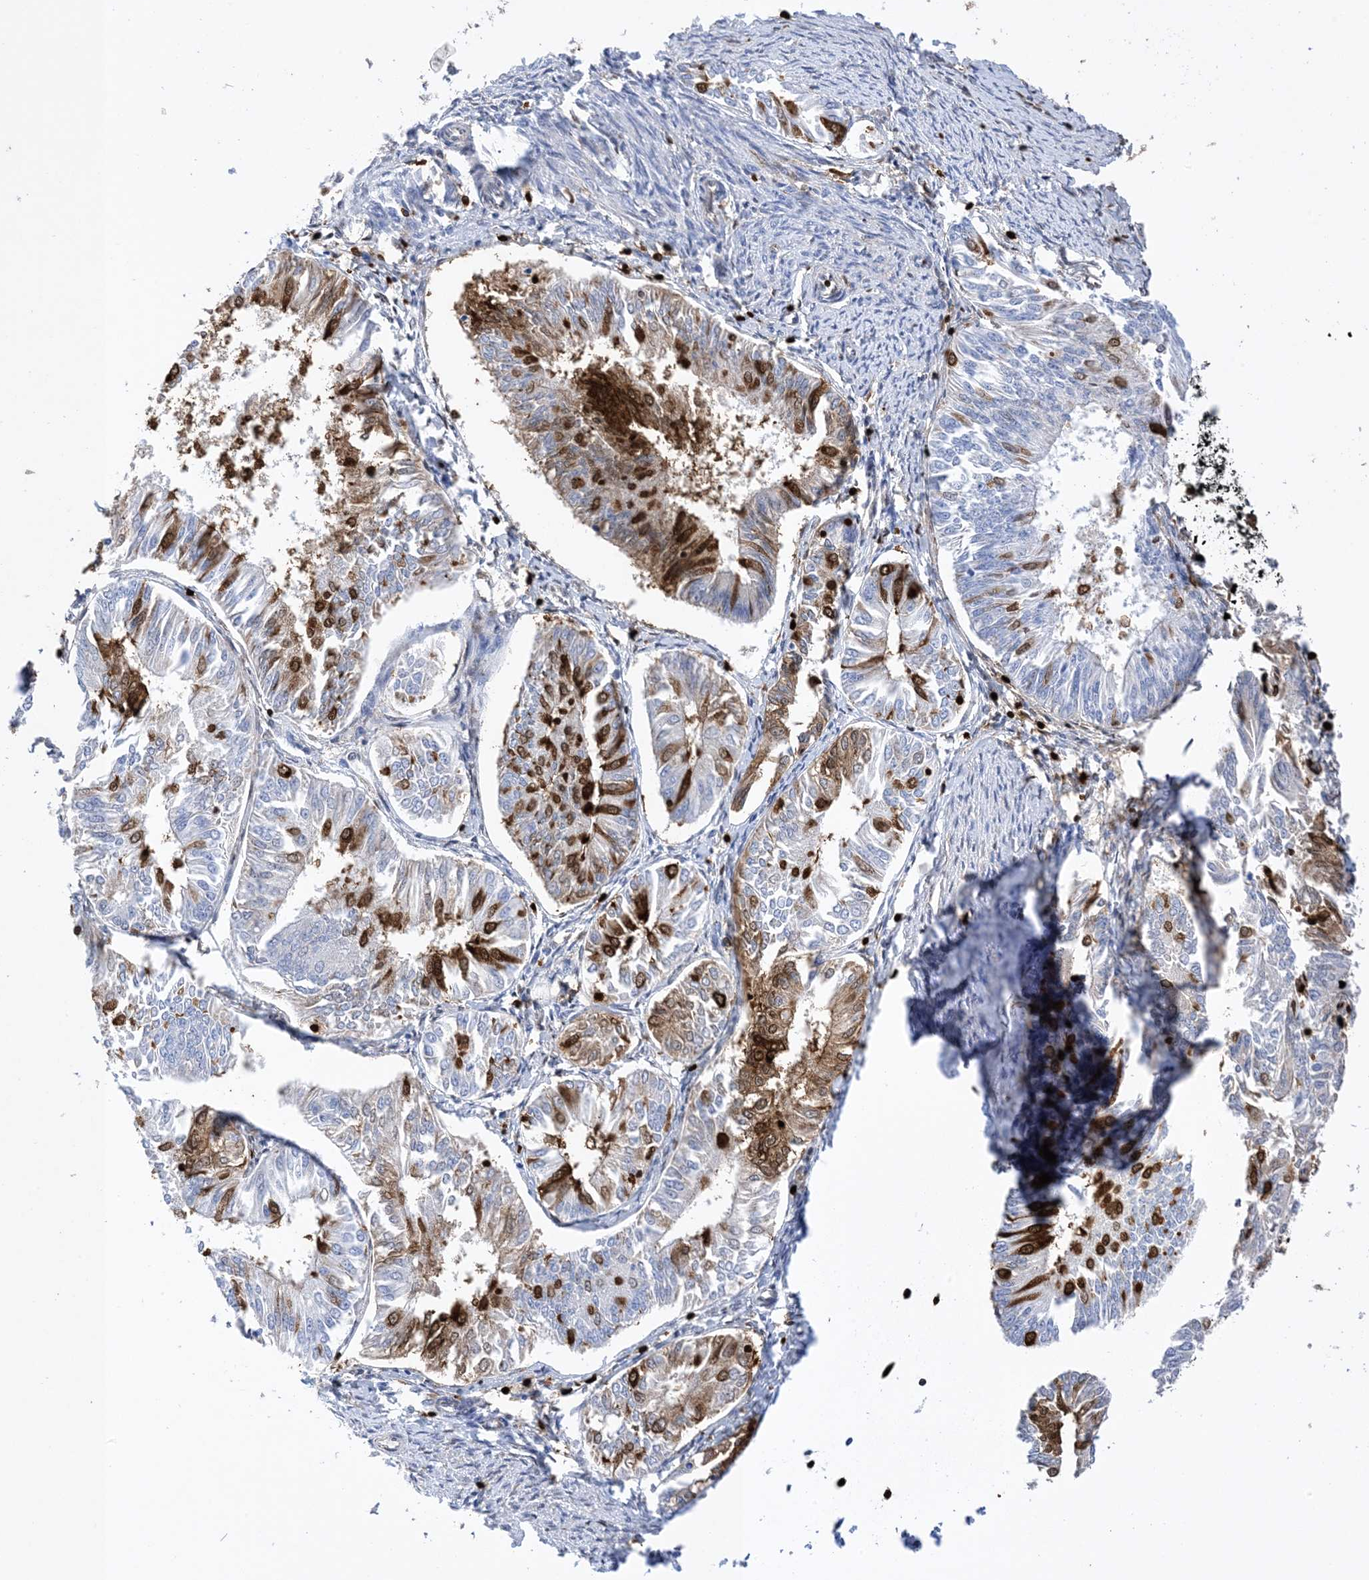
{"staining": {"intensity": "strong", "quantity": "<25%", "location": "cytoplasmic/membranous"}, "tissue": "endometrial cancer", "cell_type": "Tumor cells", "image_type": "cancer", "snomed": [{"axis": "morphology", "description": "Adenocarcinoma, NOS"}, {"axis": "topography", "description": "Endometrium"}], "caption": "The immunohistochemical stain highlights strong cytoplasmic/membranous expression in tumor cells of endometrial cancer tissue.", "gene": "ANXA1", "patient": {"sex": "female", "age": 58}}